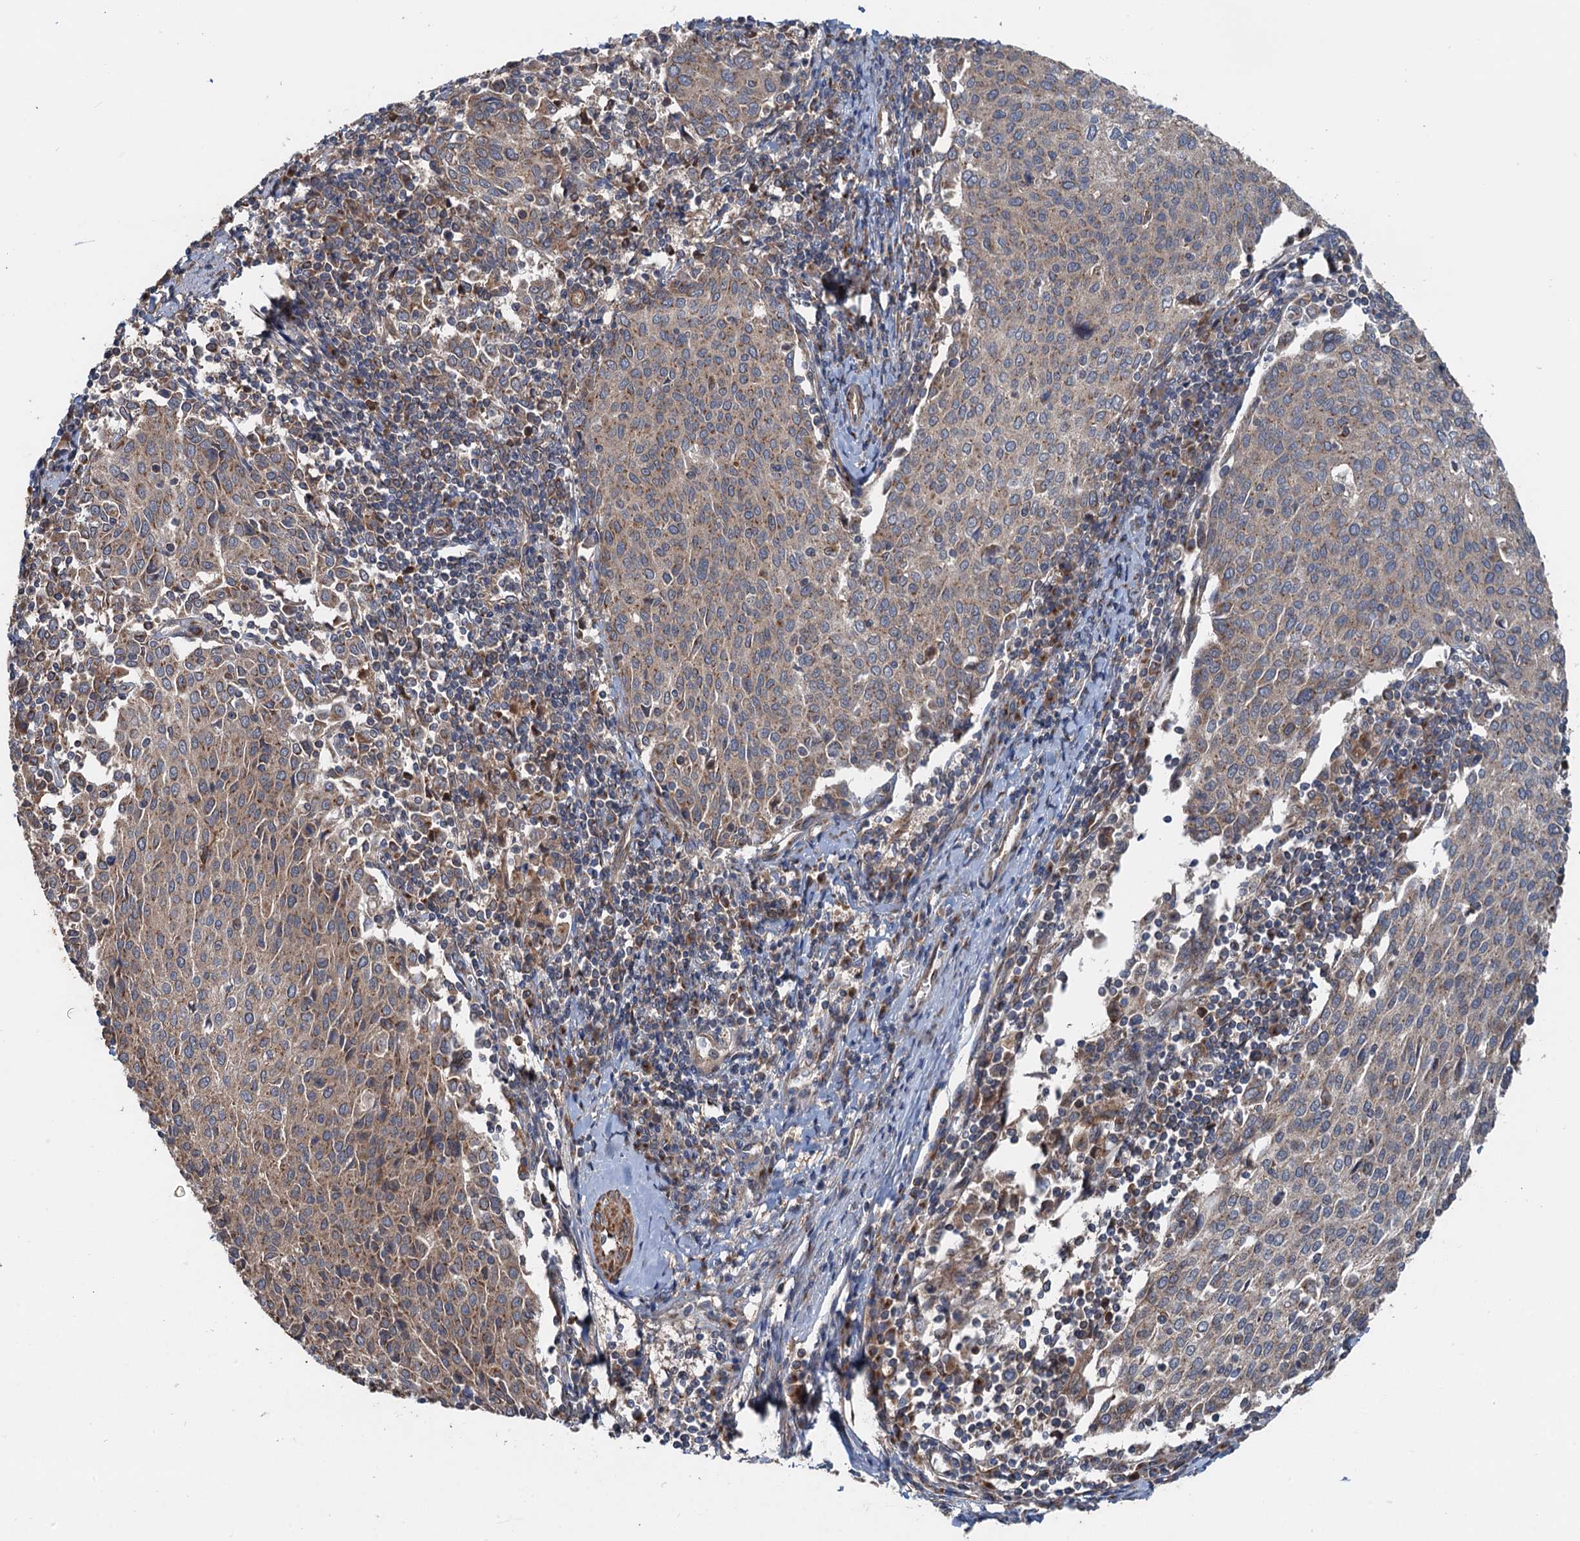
{"staining": {"intensity": "moderate", "quantity": "25%-75%", "location": "cytoplasmic/membranous"}, "tissue": "cervical cancer", "cell_type": "Tumor cells", "image_type": "cancer", "snomed": [{"axis": "morphology", "description": "Squamous cell carcinoma, NOS"}, {"axis": "topography", "description": "Cervix"}], "caption": "Cervical squamous cell carcinoma tissue shows moderate cytoplasmic/membranous positivity in about 25%-75% of tumor cells, visualized by immunohistochemistry. The staining is performed using DAB brown chromogen to label protein expression. The nuclei are counter-stained blue using hematoxylin.", "gene": "ANKRD26", "patient": {"sex": "female", "age": 46}}